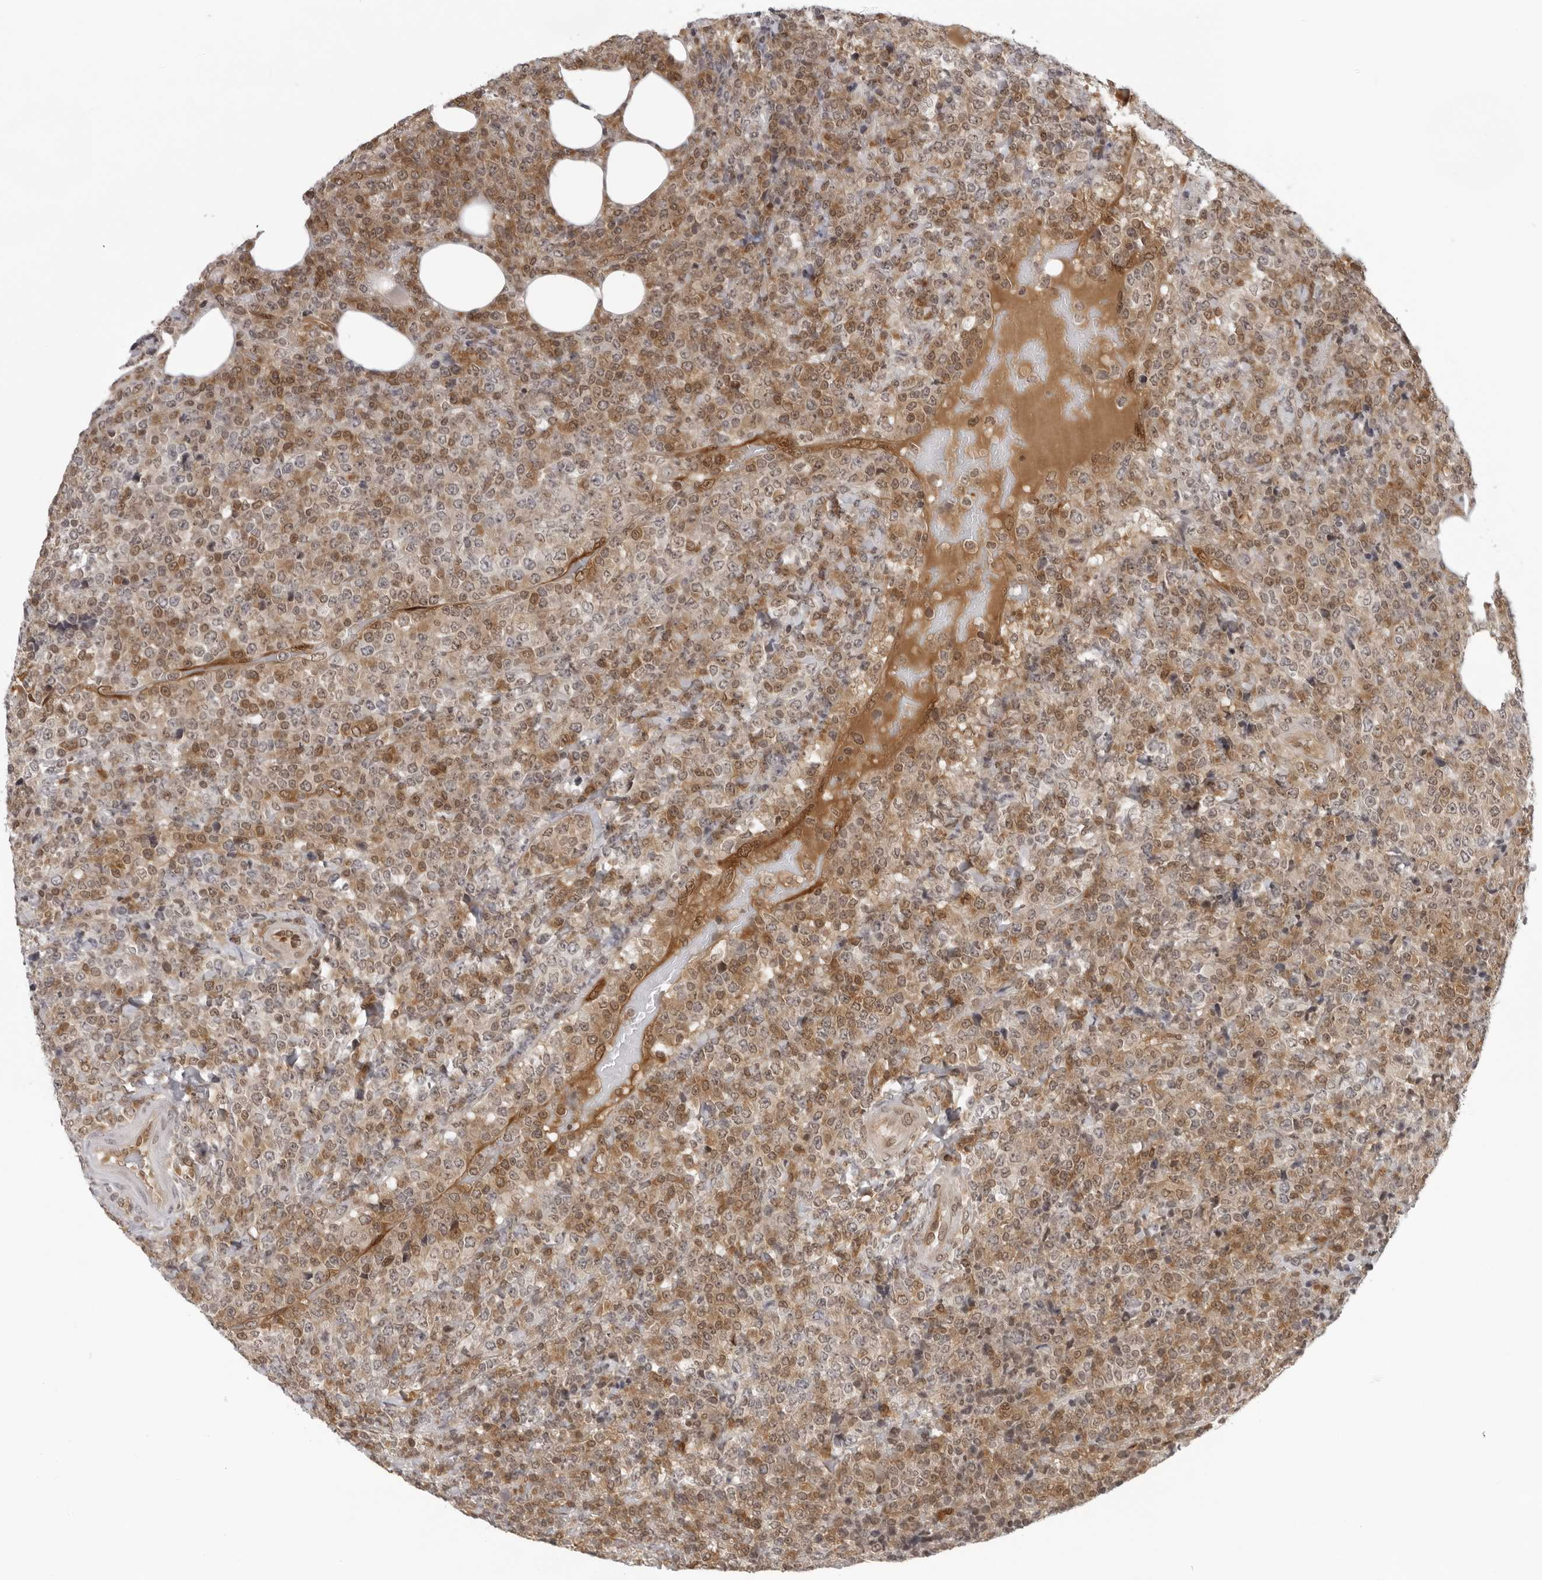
{"staining": {"intensity": "moderate", "quantity": "25%-75%", "location": "cytoplasmic/membranous,nuclear"}, "tissue": "lymphoma", "cell_type": "Tumor cells", "image_type": "cancer", "snomed": [{"axis": "morphology", "description": "Malignant lymphoma, non-Hodgkin's type, High grade"}, {"axis": "topography", "description": "Lymph node"}], "caption": "IHC (DAB (3,3'-diaminobenzidine)) staining of lymphoma demonstrates moderate cytoplasmic/membranous and nuclear protein expression in approximately 25%-75% of tumor cells.", "gene": "CASP7", "patient": {"sex": "male", "age": 13}}